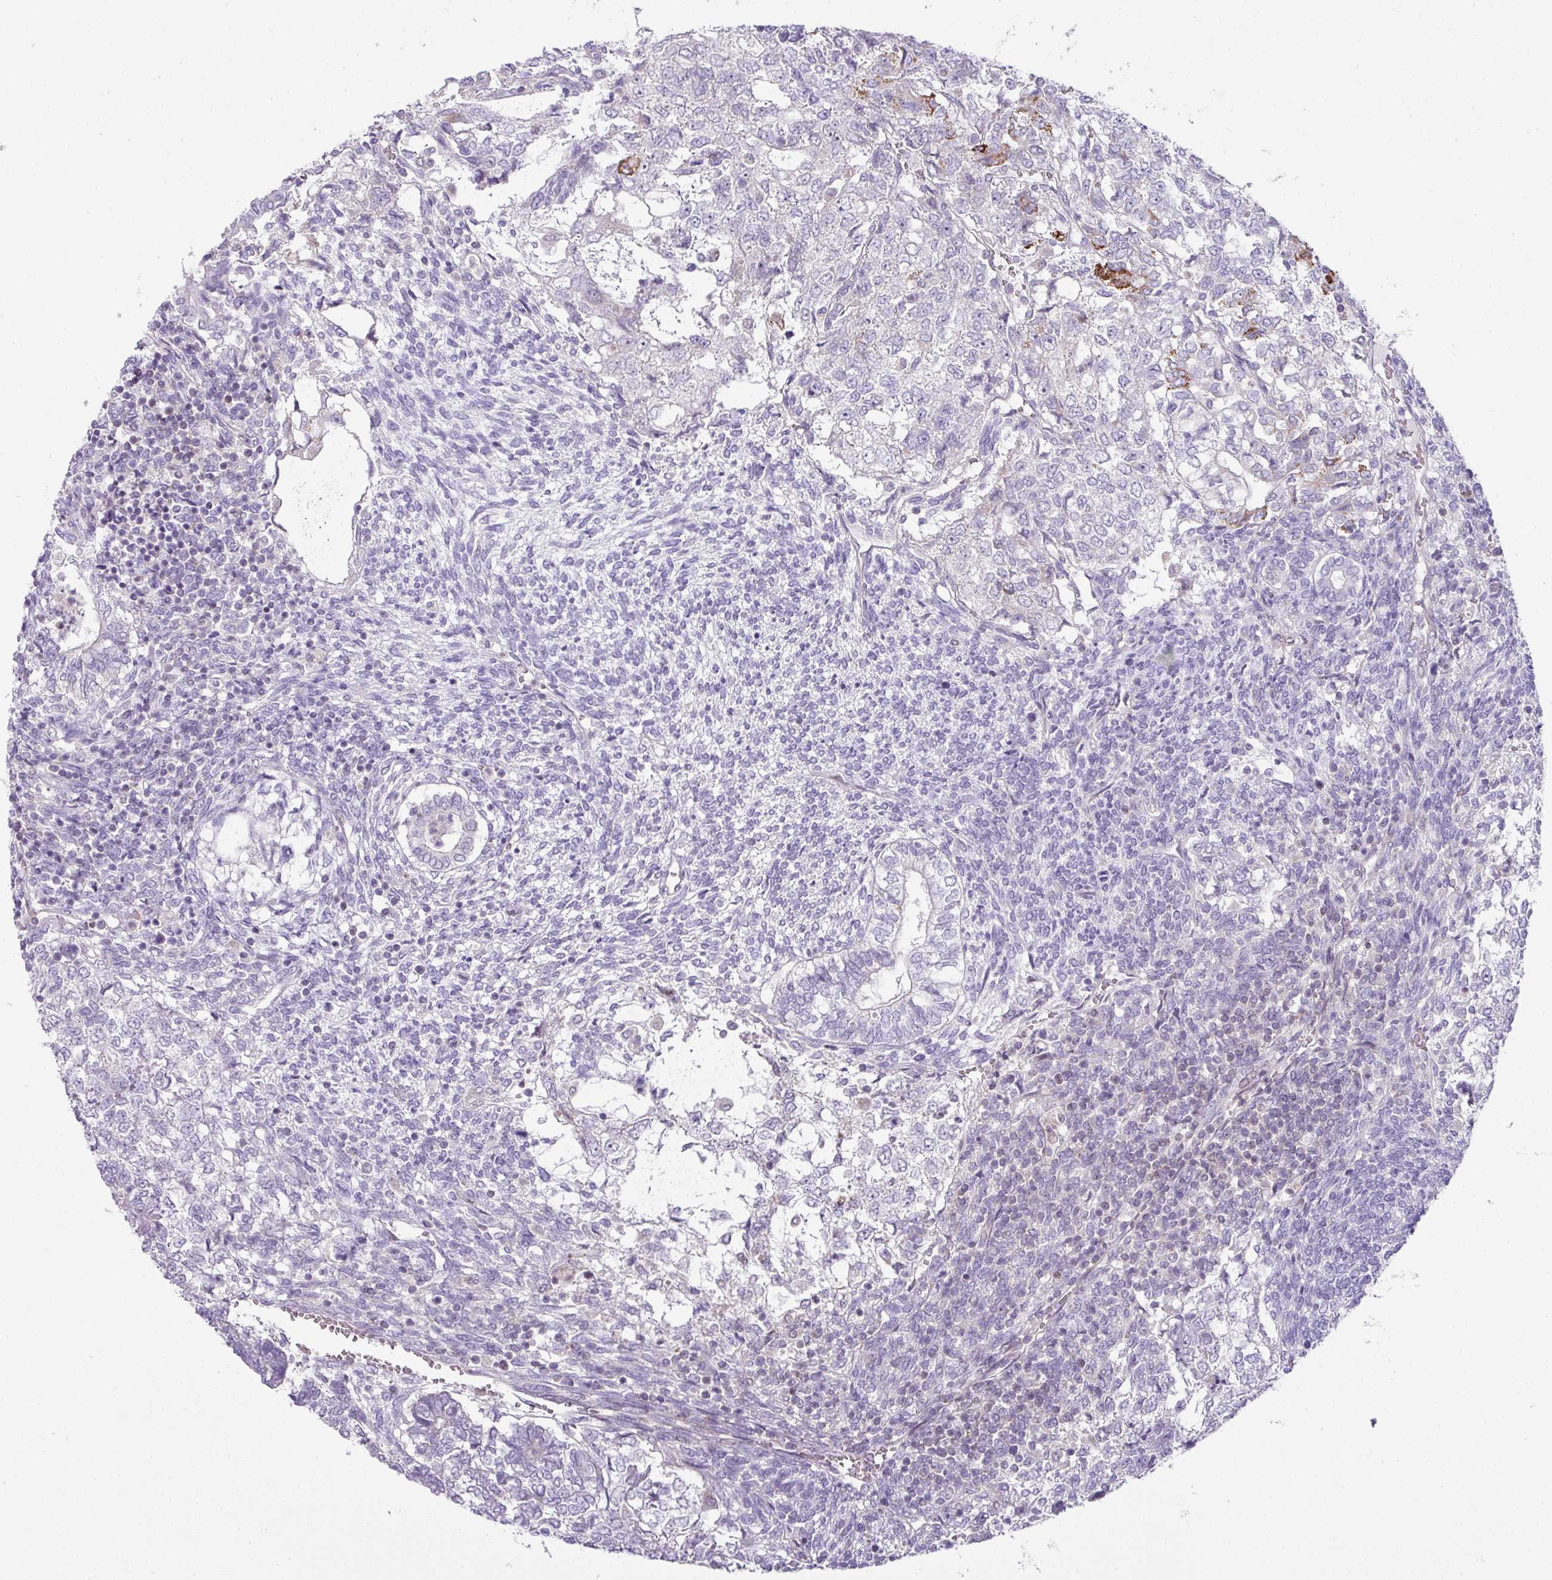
{"staining": {"intensity": "negative", "quantity": "none", "location": "none"}, "tissue": "testis cancer", "cell_type": "Tumor cells", "image_type": "cancer", "snomed": [{"axis": "morphology", "description": "Carcinoma, Embryonal, NOS"}, {"axis": "topography", "description": "Testis"}], "caption": "There is no significant positivity in tumor cells of embryonal carcinoma (testis).", "gene": "STAT5A", "patient": {"sex": "male", "age": 23}}